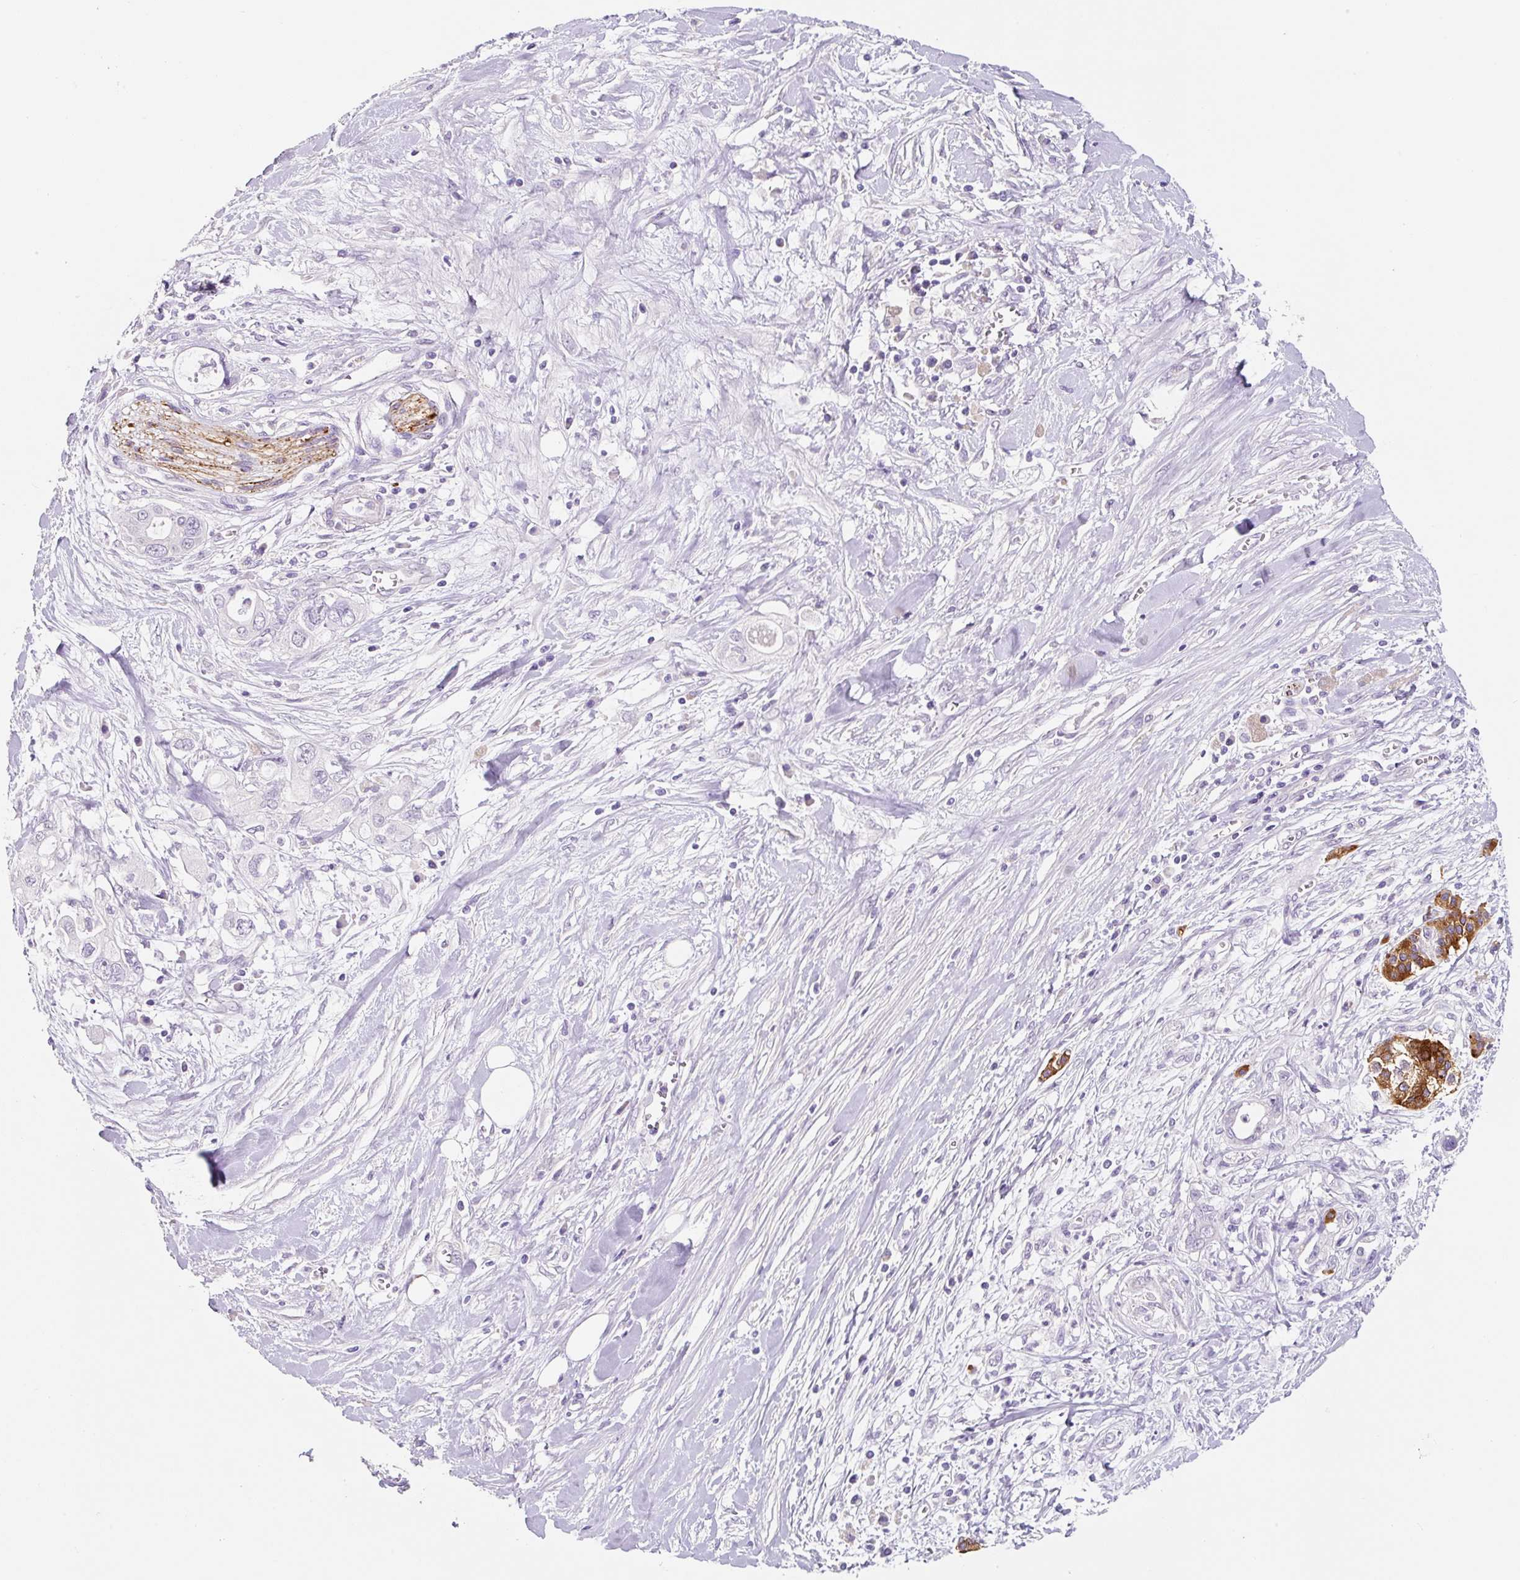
{"staining": {"intensity": "negative", "quantity": "none", "location": "none"}, "tissue": "pancreatic cancer", "cell_type": "Tumor cells", "image_type": "cancer", "snomed": [{"axis": "morphology", "description": "Adenocarcinoma, NOS"}, {"axis": "topography", "description": "Pancreas"}], "caption": "Pancreatic cancer (adenocarcinoma) stained for a protein using immunohistochemistry shows no positivity tumor cells.", "gene": "SYP", "patient": {"sex": "female", "age": 56}}